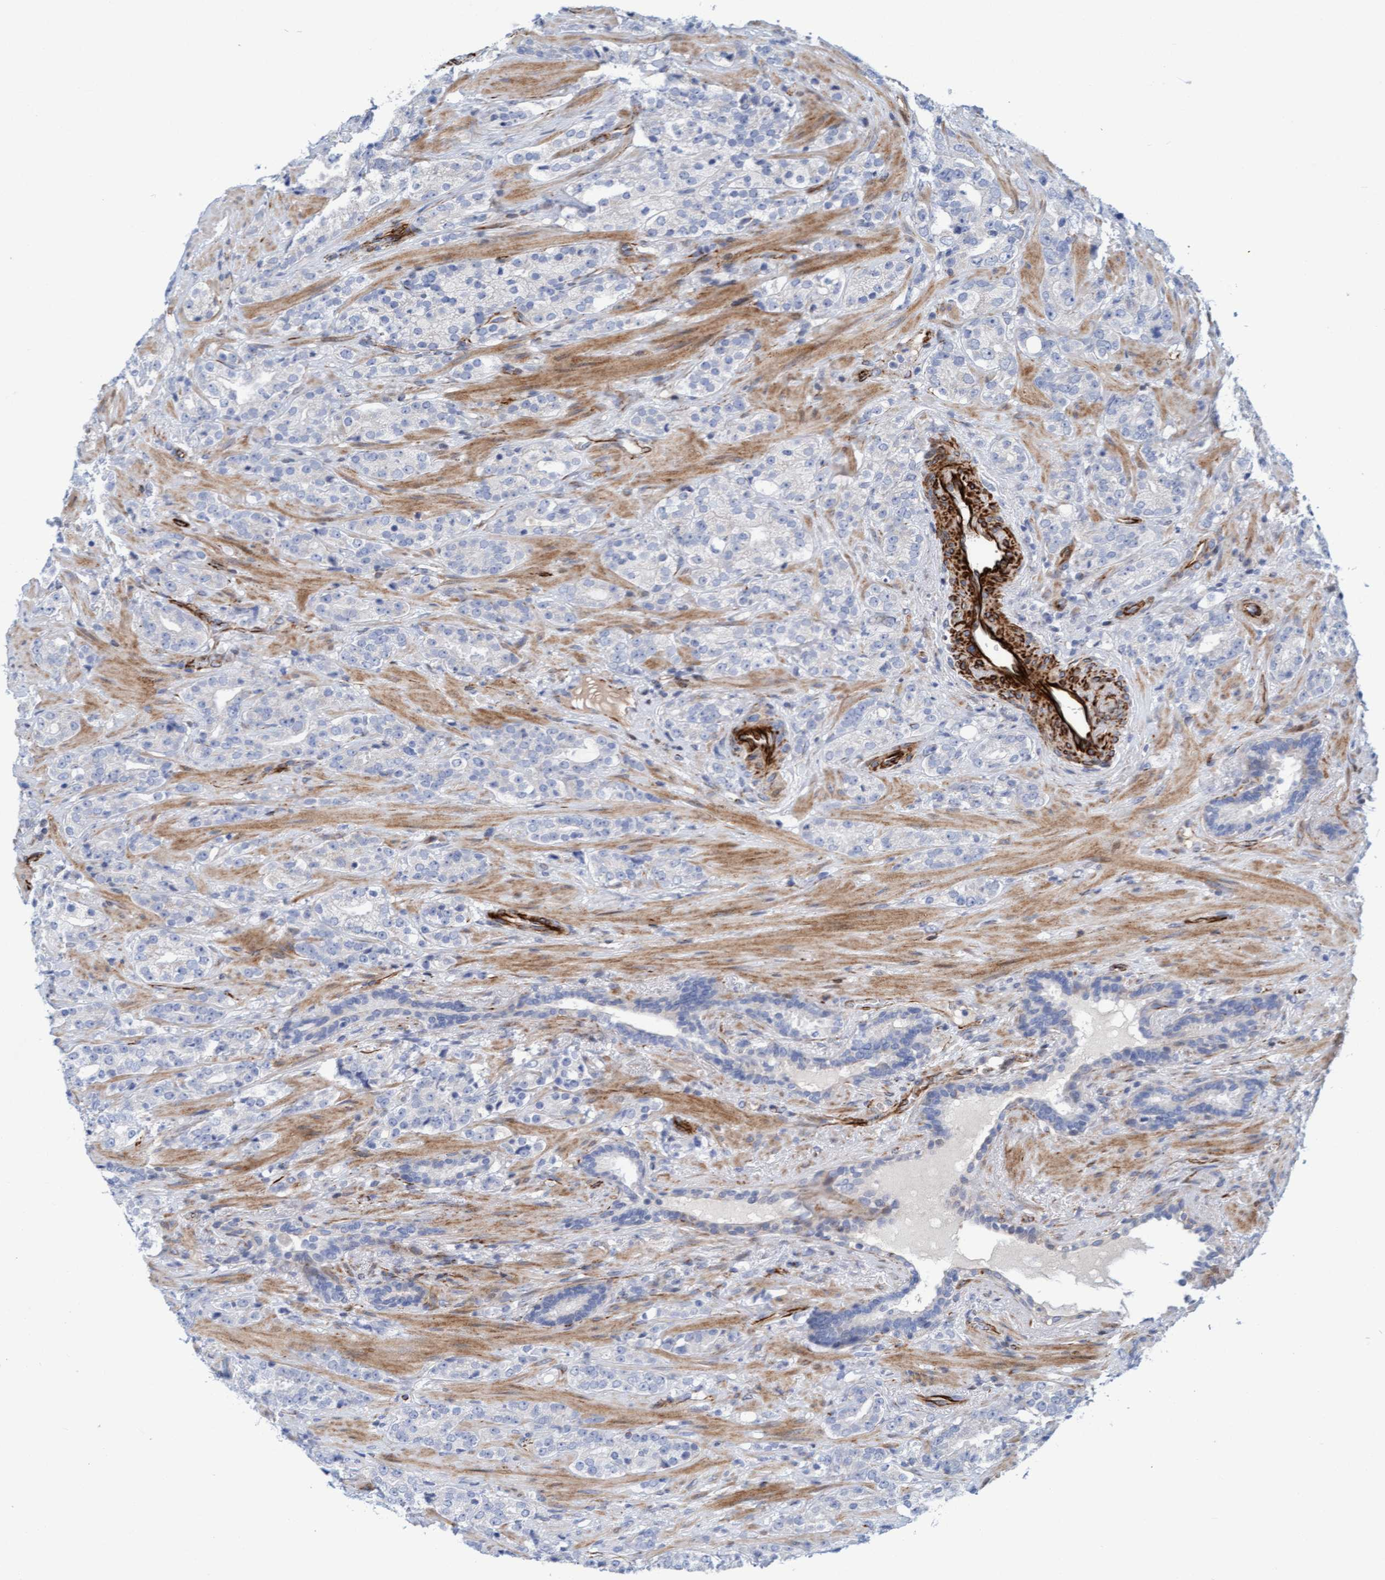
{"staining": {"intensity": "negative", "quantity": "none", "location": "none"}, "tissue": "prostate cancer", "cell_type": "Tumor cells", "image_type": "cancer", "snomed": [{"axis": "morphology", "description": "Adenocarcinoma, High grade"}, {"axis": "topography", "description": "Prostate"}], "caption": "Protein analysis of prostate cancer (adenocarcinoma (high-grade)) exhibits no significant expression in tumor cells. (DAB (3,3'-diaminobenzidine) IHC, high magnification).", "gene": "POLG2", "patient": {"sex": "male", "age": 71}}